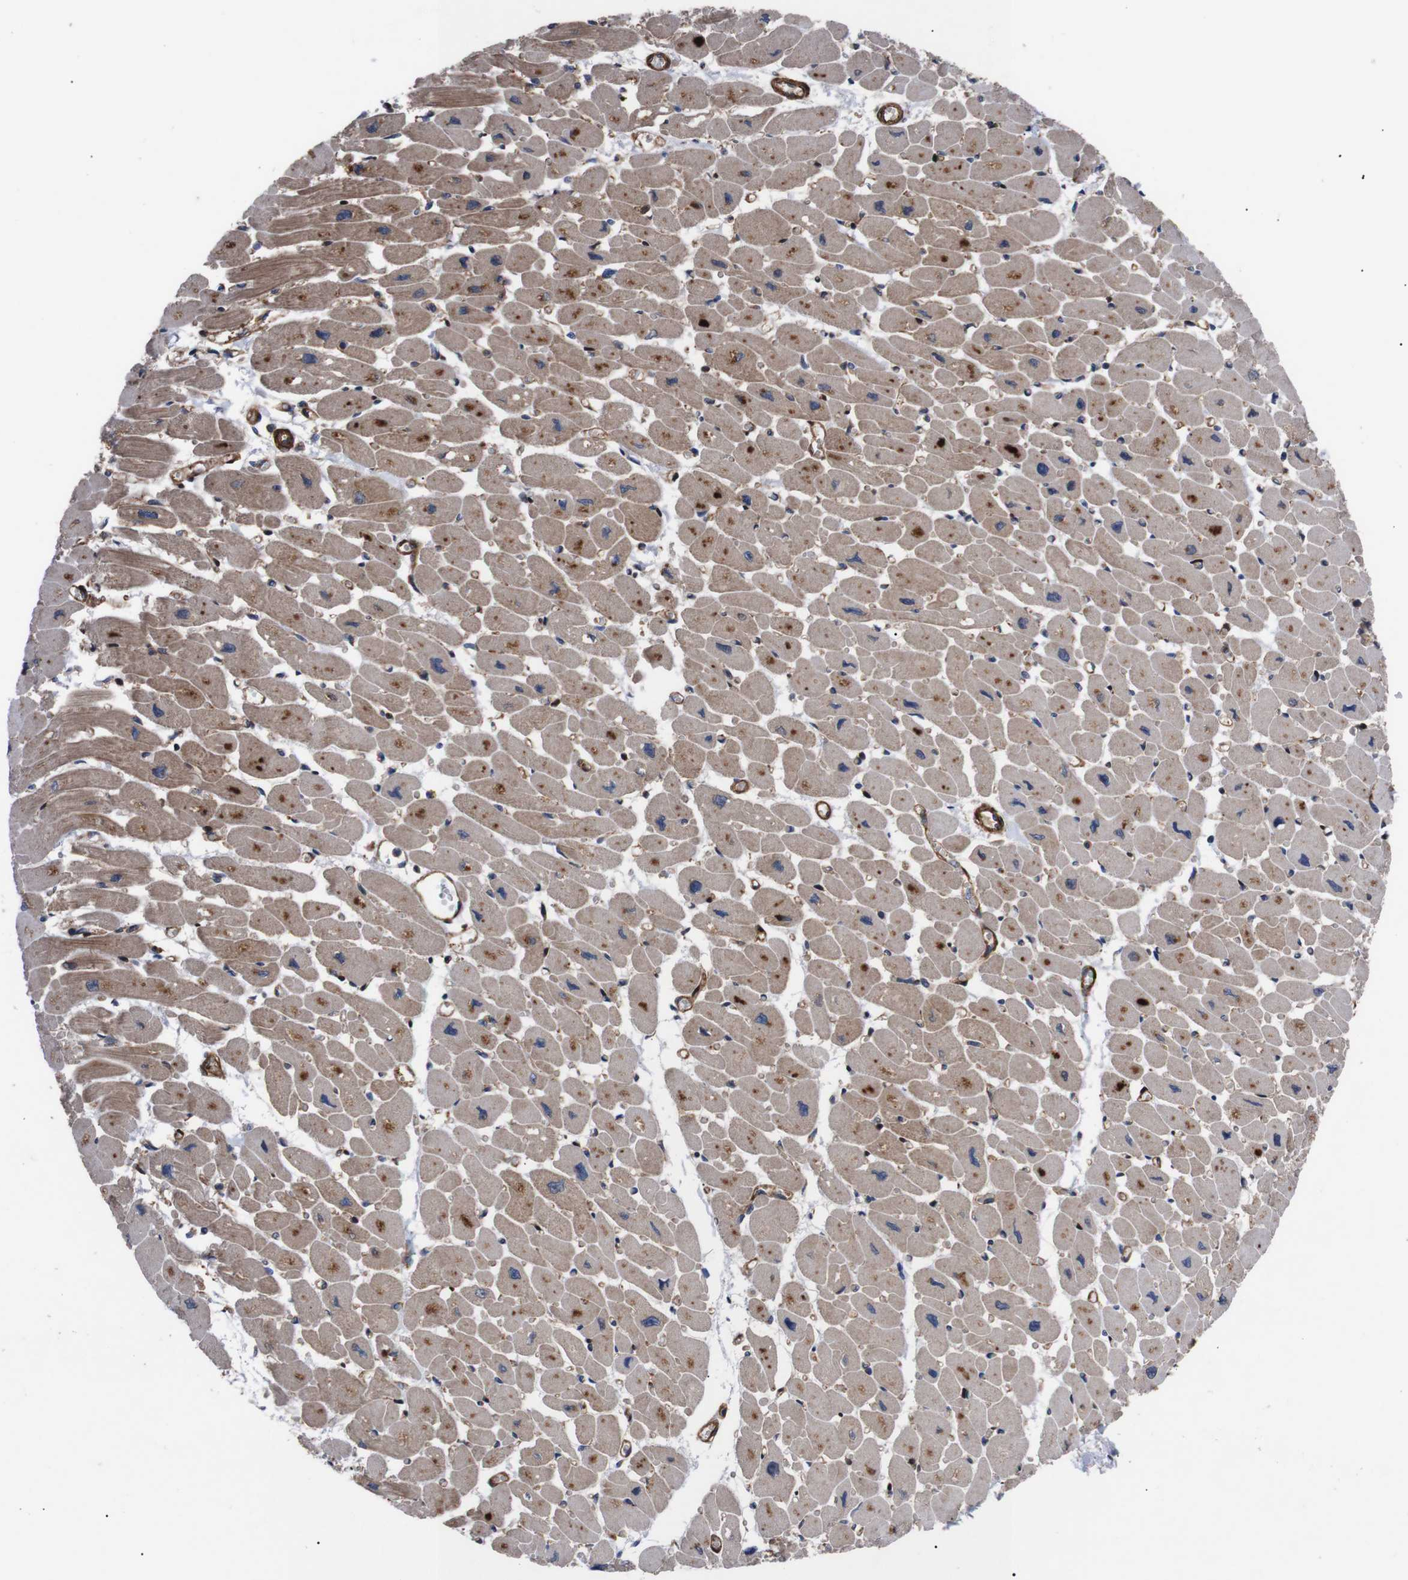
{"staining": {"intensity": "moderate", "quantity": ">75%", "location": "cytoplasmic/membranous"}, "tissue": "heart muscle", "cell_type": "Cardiomyocytes", "image_type": "normal", "snomed": [{"axis": "morphology", "description": "Normal tissue, NOS"}, {"axis": "topography", "description": "Heart"}], "caption": "Protein expression analysis of normal heart muscle reveals moderate cytoplasmic/membranous positivity in approximately >75% of cardiomyocytes. Immunohistochemistry stains the protein of interest in brown and the nuclei are stained blue.", "gene": "PAWR", "patient": {"sex": "female", "age": 54}}